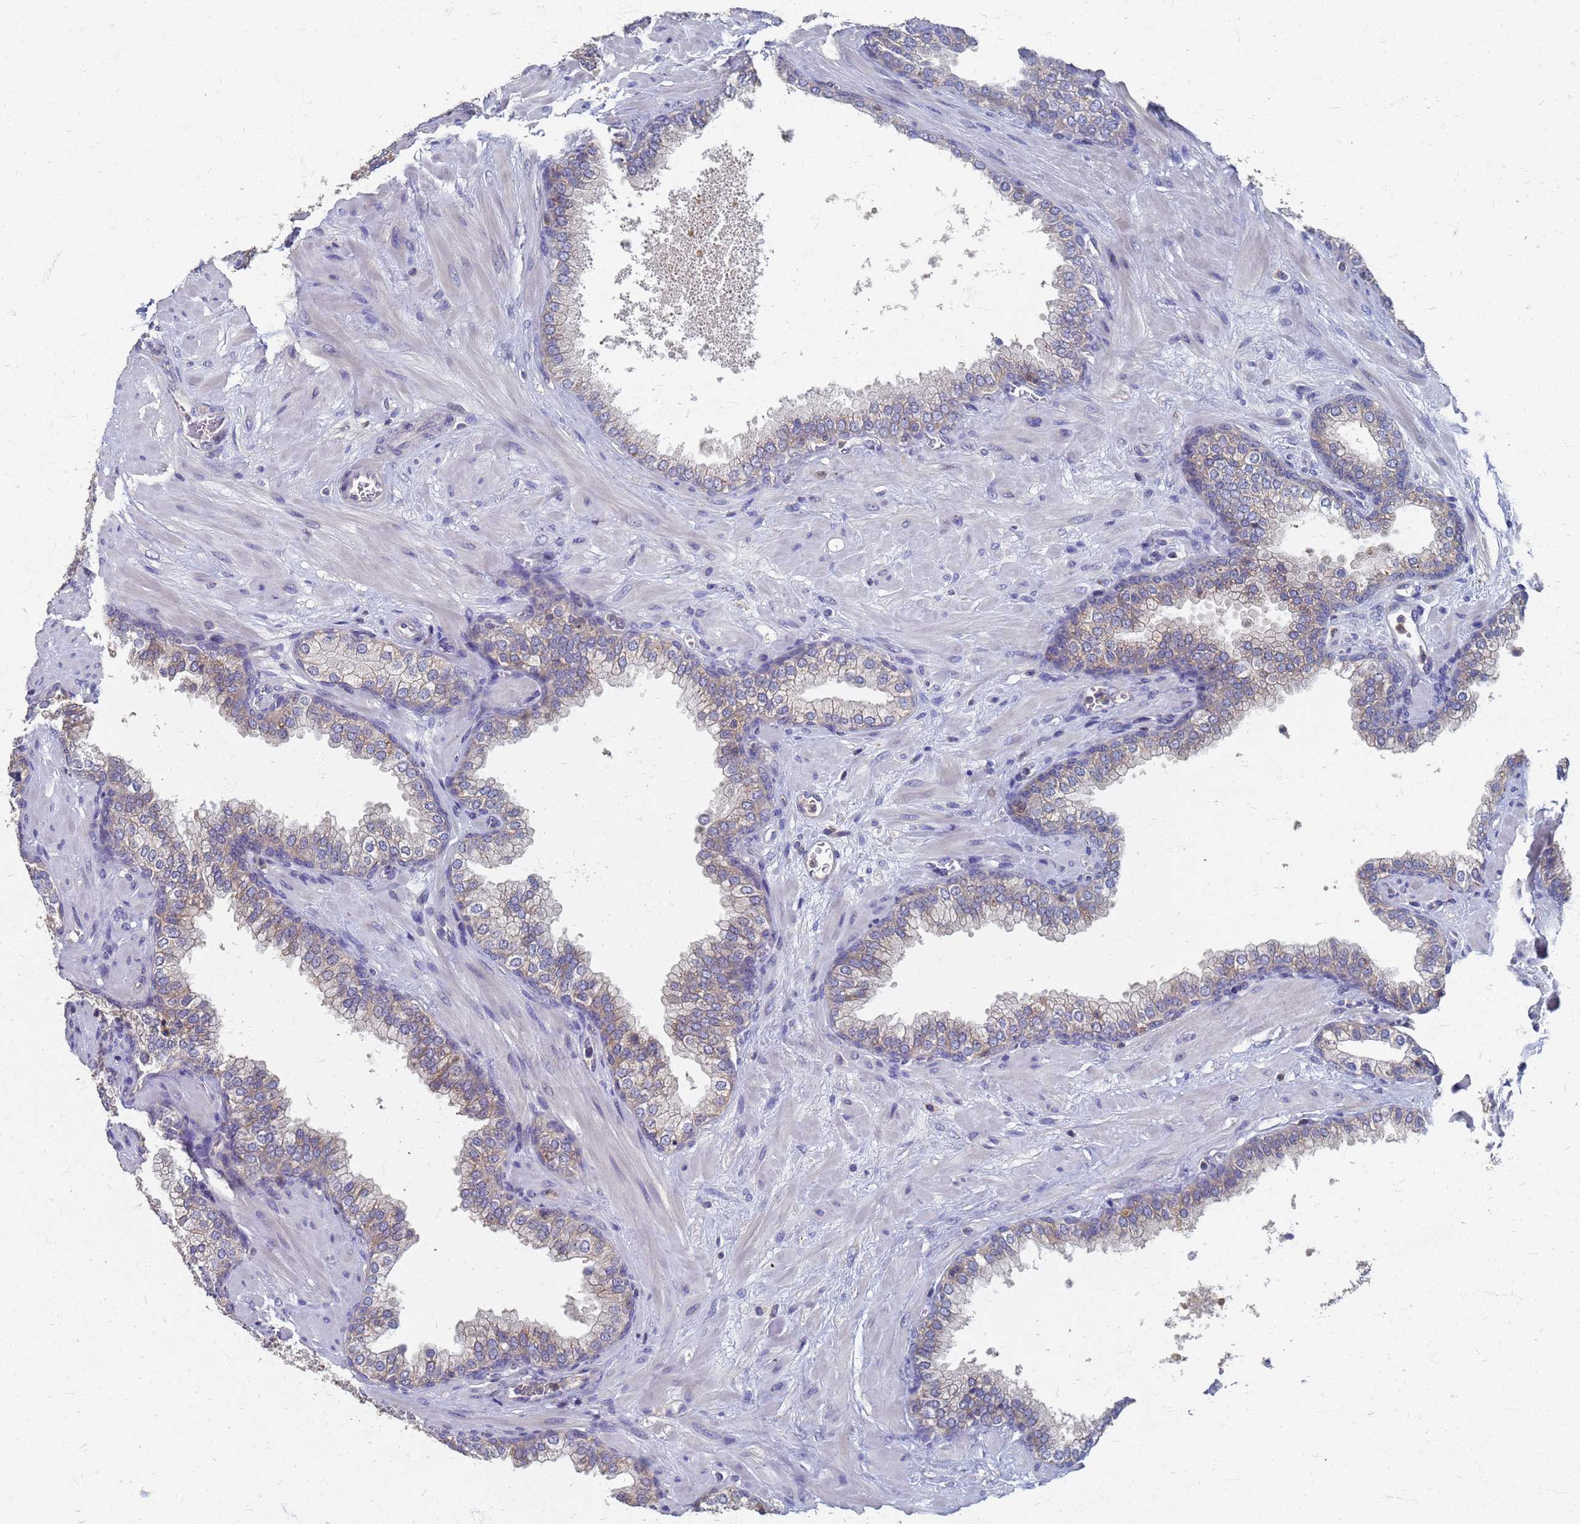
{"staining": {"intensity": "weak", "quantity": "<25%", "location": "cytoplasmic/membranous"}, "tissue": "prostate", "cell_type": "Glandular cells", "image_type": "normal", "snomed": [{"axis": "morphology", "description": "Normal tissue, NOS"}, {"axis": "topography", "description": "Prostate"}], "caption": "Glandular cells are negative for brown protein staining in unremarkable prostate. Brightfield microscopy of immunohistochemistry stained with DAB (brown) and hematoxylin (blue), captured at high magnification.", "gene": "KRCC1", "patient": {"sex": "male", "age": 60}}